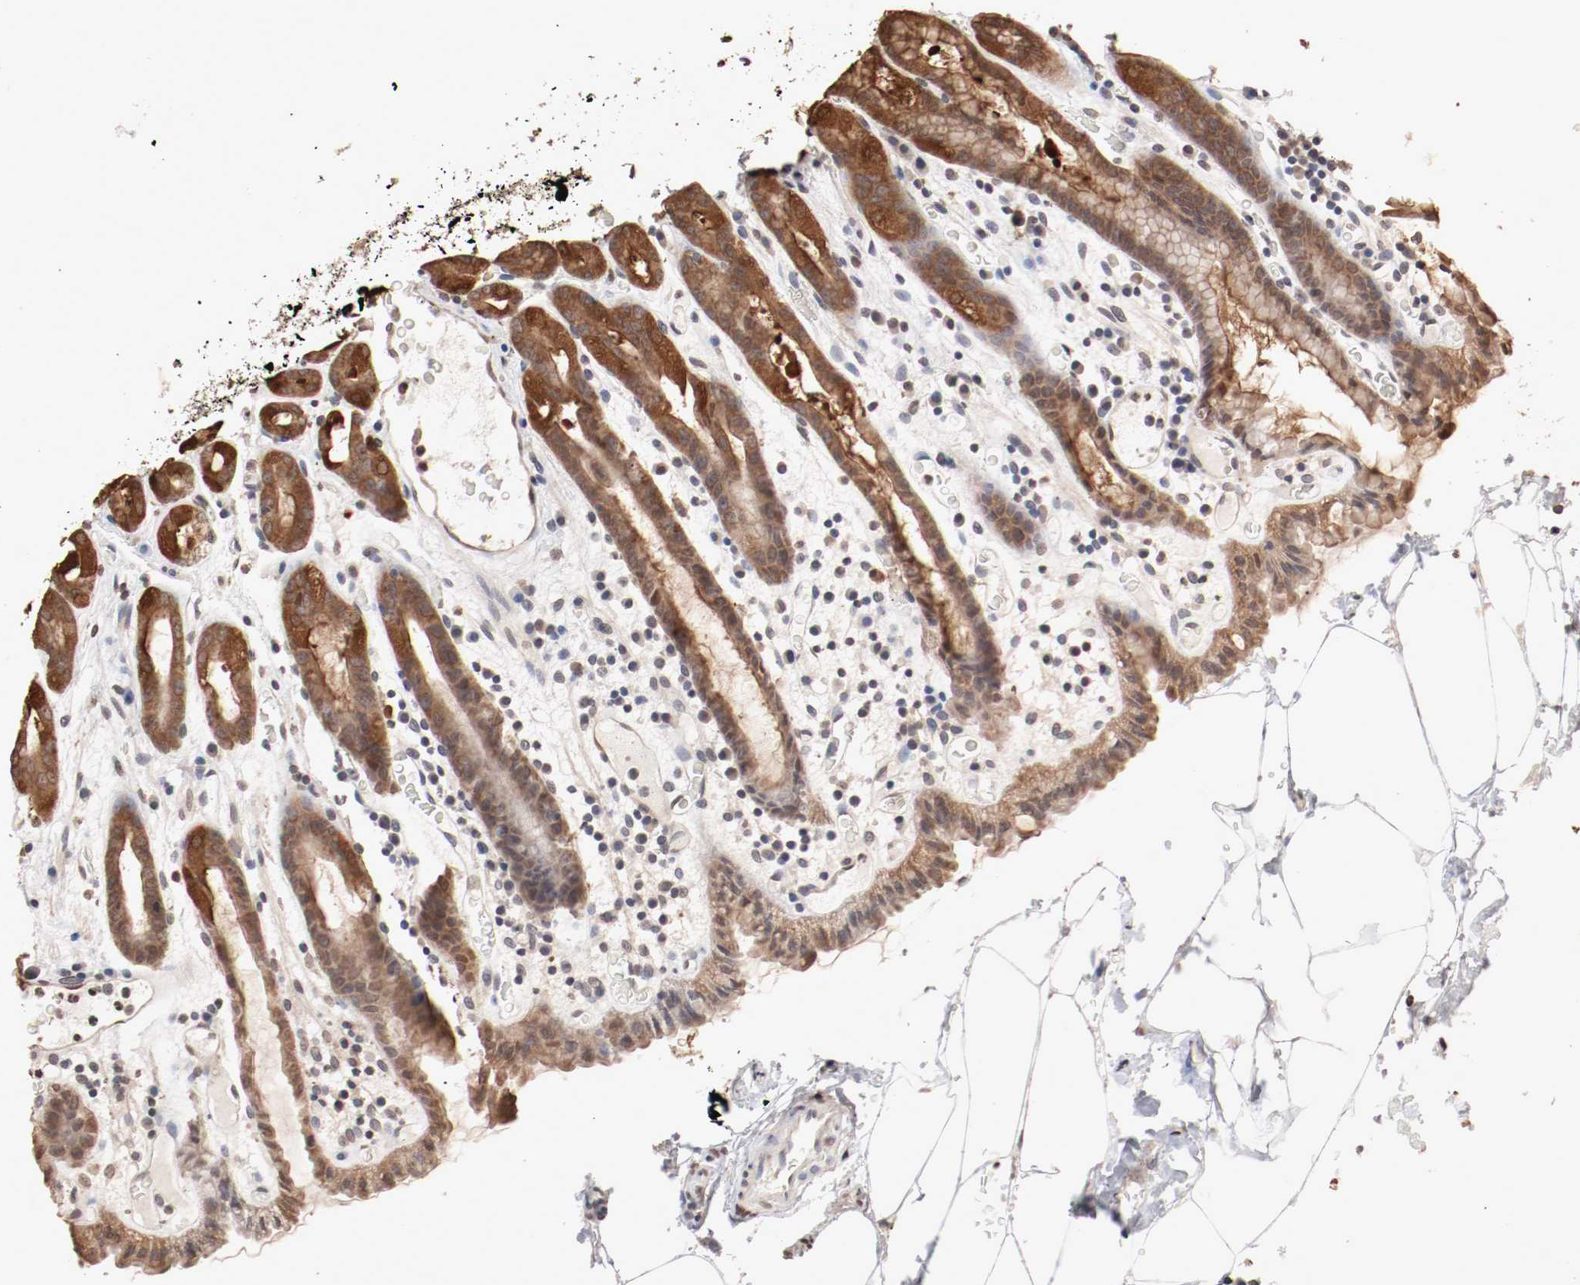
{"staining": {"intensity": "strong", "quantity": ">75%", "location": "cytoplasmic/membranous,nuclear"}, "tissue": "stomach", "cell_type": "Glandular cells", "image_type": "normal", "snomed": [{"axis": "morphology", "description": "Normal tissue, NOS"}, {"axis": "topography", "description": "Stomach, upper"}], "caption": "Stomach stained with IHC displays strong cytoplasmic/membranous,nuclear staining in about >75% of glandular cells.", "gene": "WASL", "patient": {"sex": "male", "age": 68}}